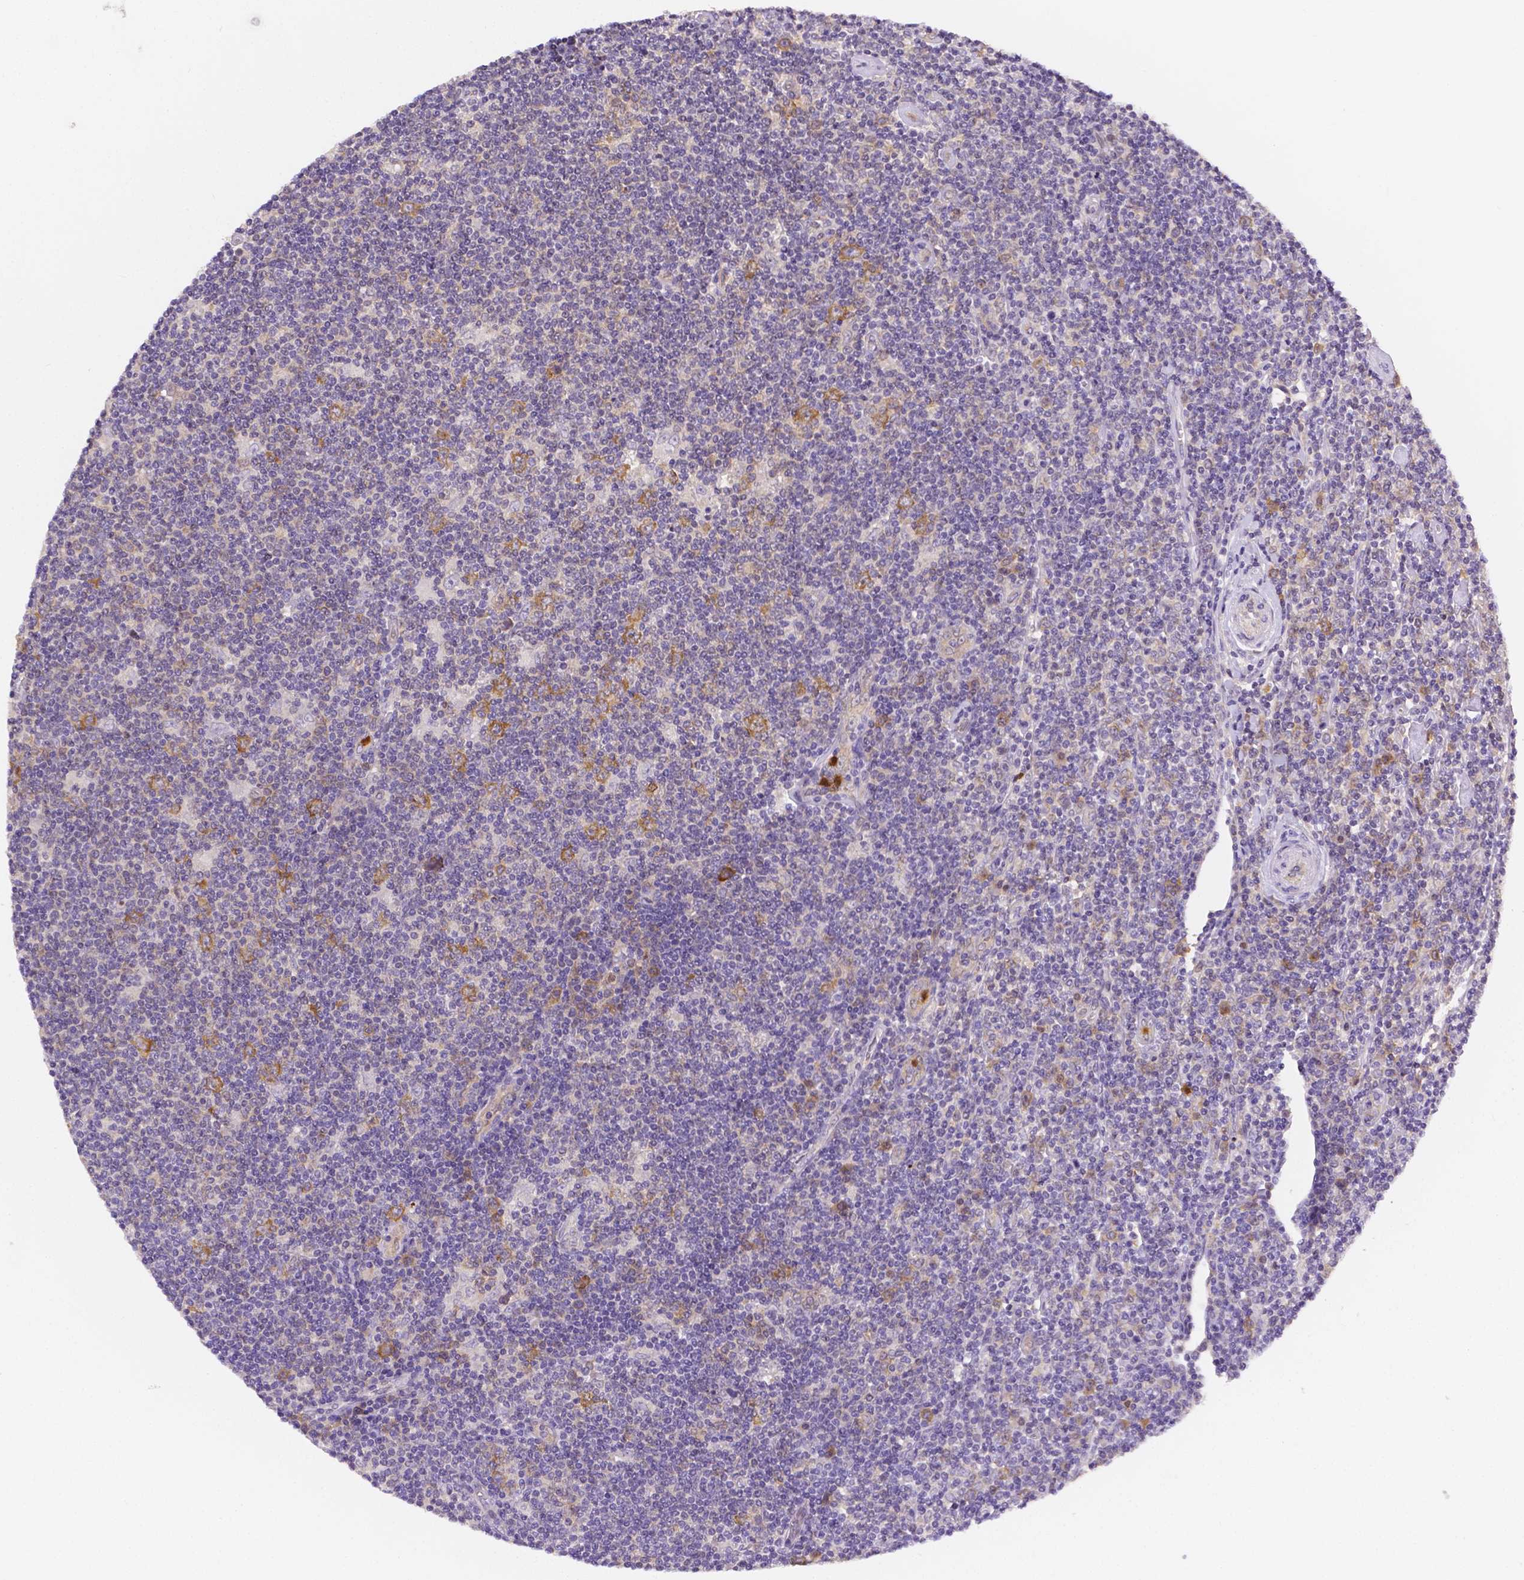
{"staining": {"intensity": "negative", "quantity": "none", "location": "none"}, "tissue": "lymphoma", "cell_type": "Tumor cells", "image_type": "cancer", "snomed": [{"axis": "morphology", "description": "Hodgkin's disease, NOS"}, {"axis": "topography", "description": "Lymph node"}], "caption": "Histopathology image shows no protein staining in tumor cells of Hodgkin's disease tissue.", "gene": "ZNRD2", "patient": {"sex": "male", "age": 40}}